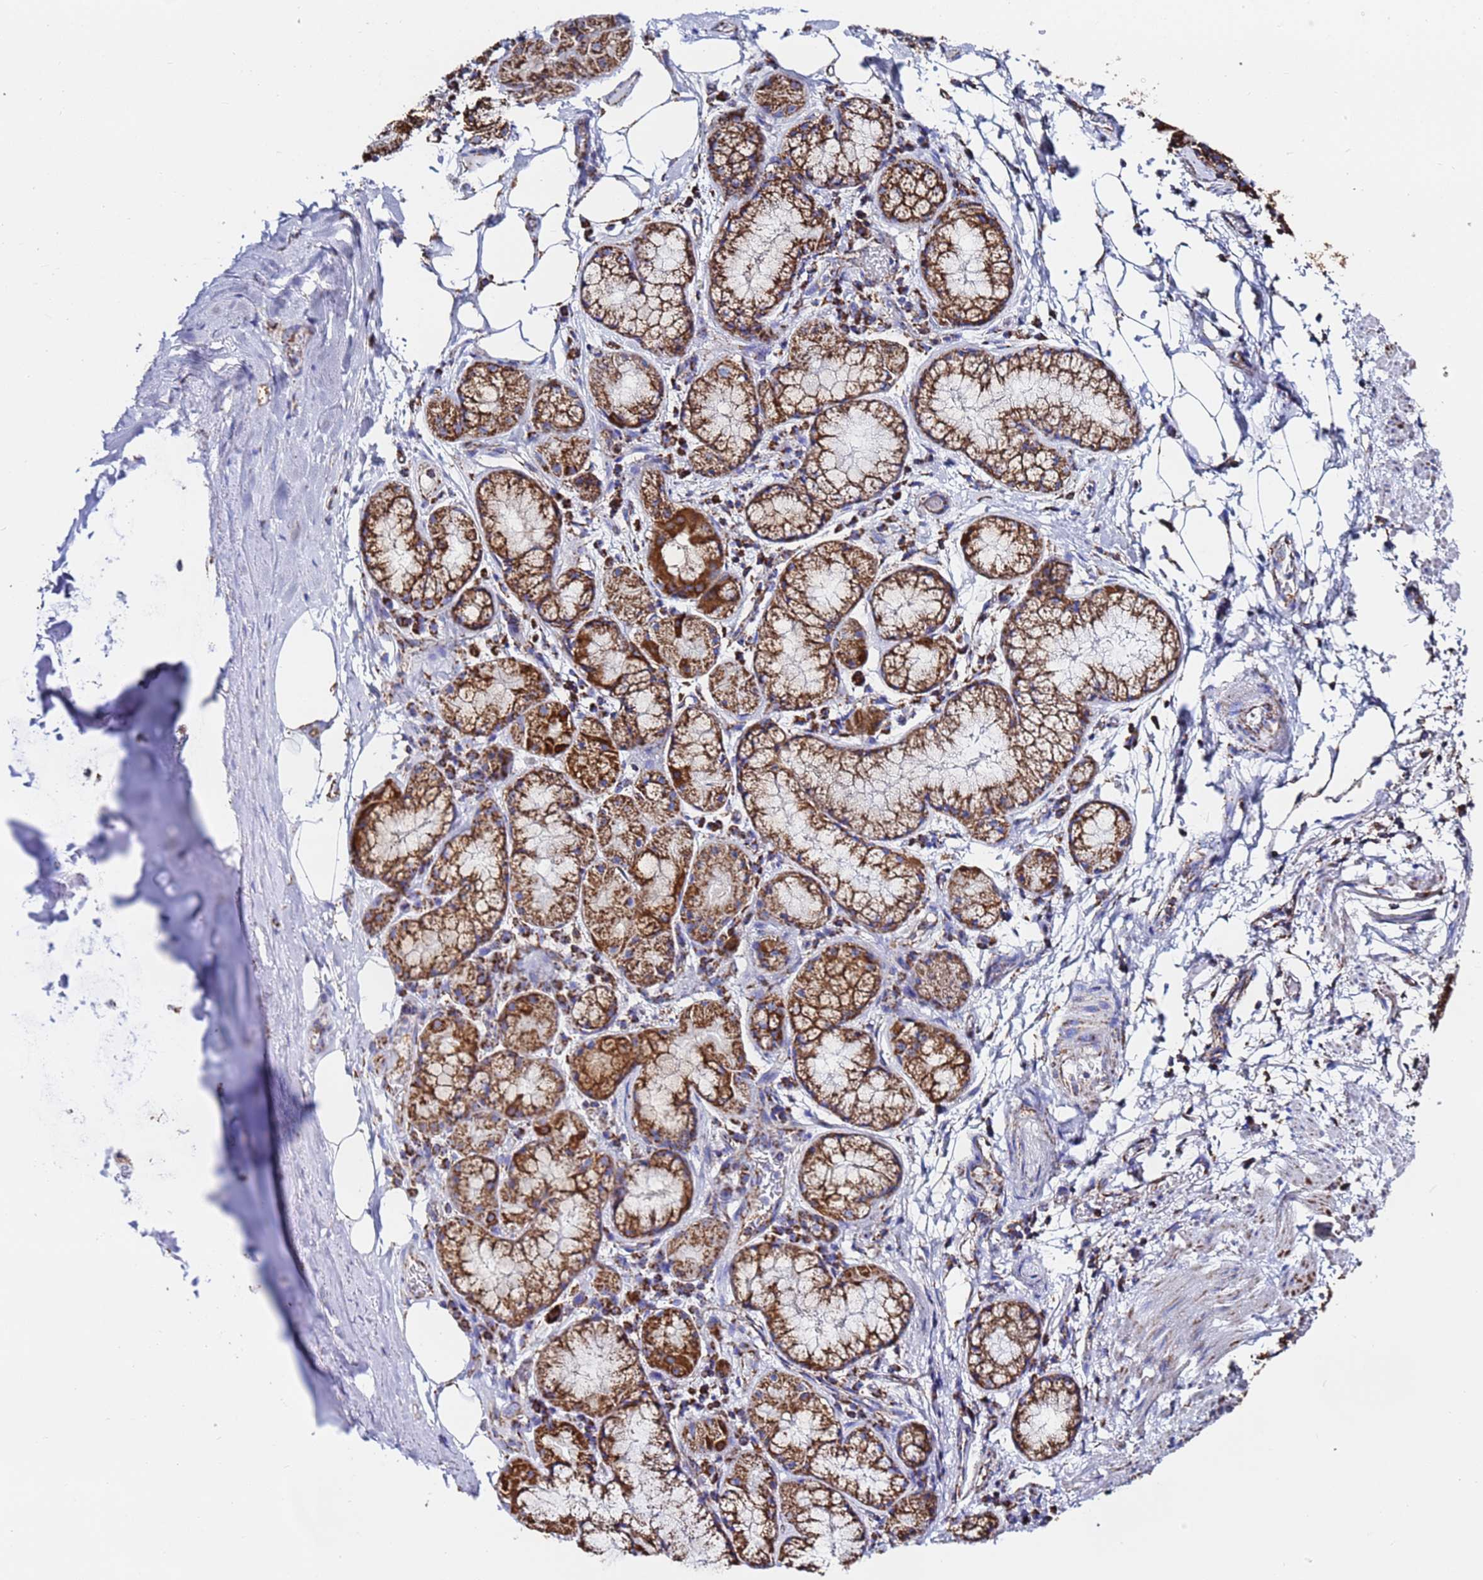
{"staining": {"intensity": "moderate", "quantity": ">75%", "location": "cytoplasmic/membranous"}, "tissue": "adipose tissue", "cell_type": "Adipocytes", "image_type": "normal", "snomed": [{"axis": "morphology", "description": "Normal tissue, NOS"}, {"axis": "topography", "description": "Lymph node"}, {"axis": "topography", "description": "Cartilage tissue"}, {"axis": "topography", "description": "Bronchus"}], "caption": "Protein staining by immunohistochemistry demonstrates moderate cytoplasmic/membranous expression in about >75% of adipocytes in unremarkable adipose tissue.", "gene": "GLUD1", "patient": {"sex": "male", "age": 63}}